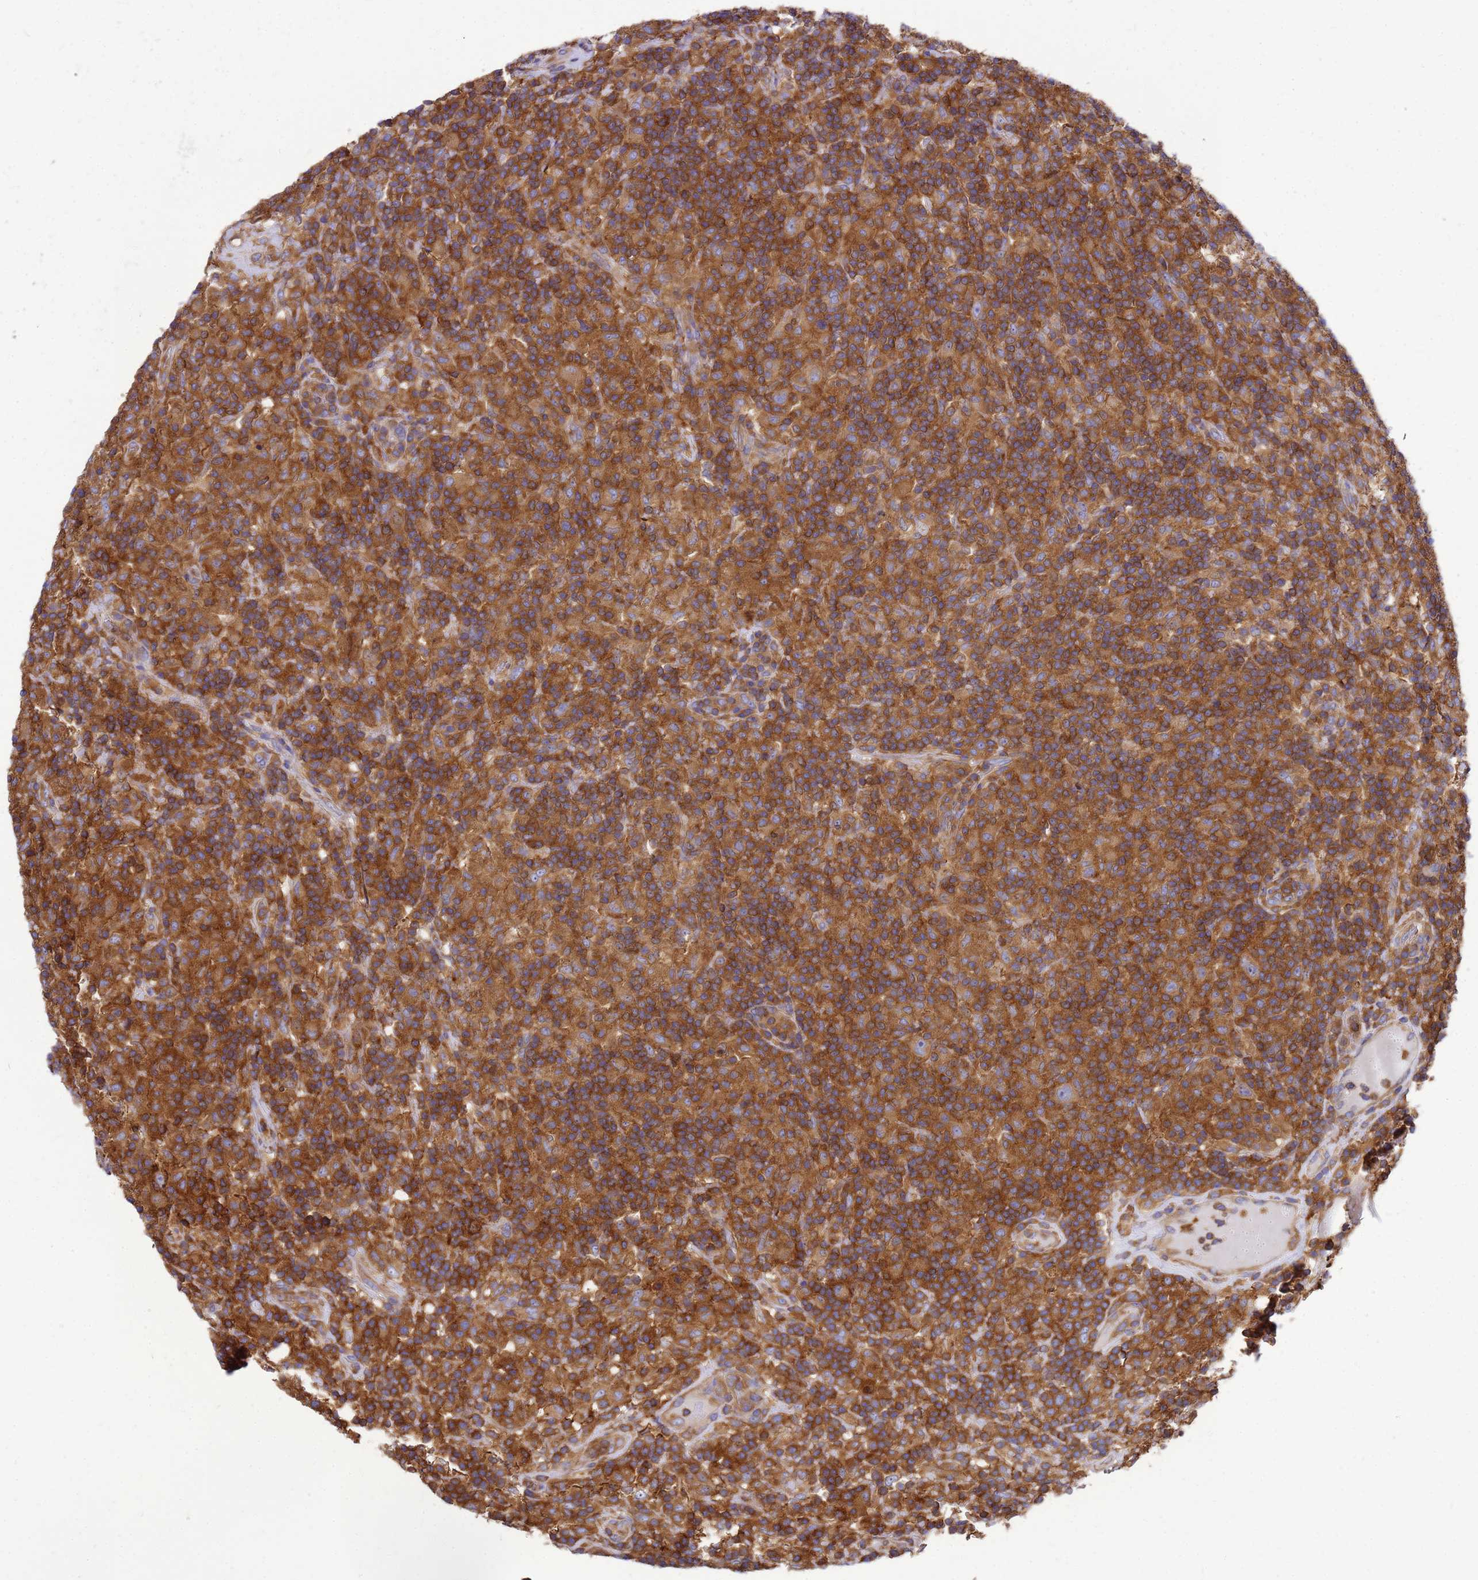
{"staining": {"intensity": "weak", "quantity": ">75%", "location": "cytoplasmic/membranous"}, "tissue": "lymphoma", "cell_type": "Tumor cells", "image_type": "cancer", "snomed": [{"axis": "morphology", "description": "Hodgkin's disease, NOS"}, {"axis": "topography", "description": "Lymph node"}], "caption": "Immunohistochemistry (IHC) photomicrograph of lymphoma stained for a protein (brown), which reveals low levels of weak cytoplasmic/membranous staining in approximately >75% of tumor cells.", "gene": "ZNF235", "patient": {"sex": "male", "age": 70}}